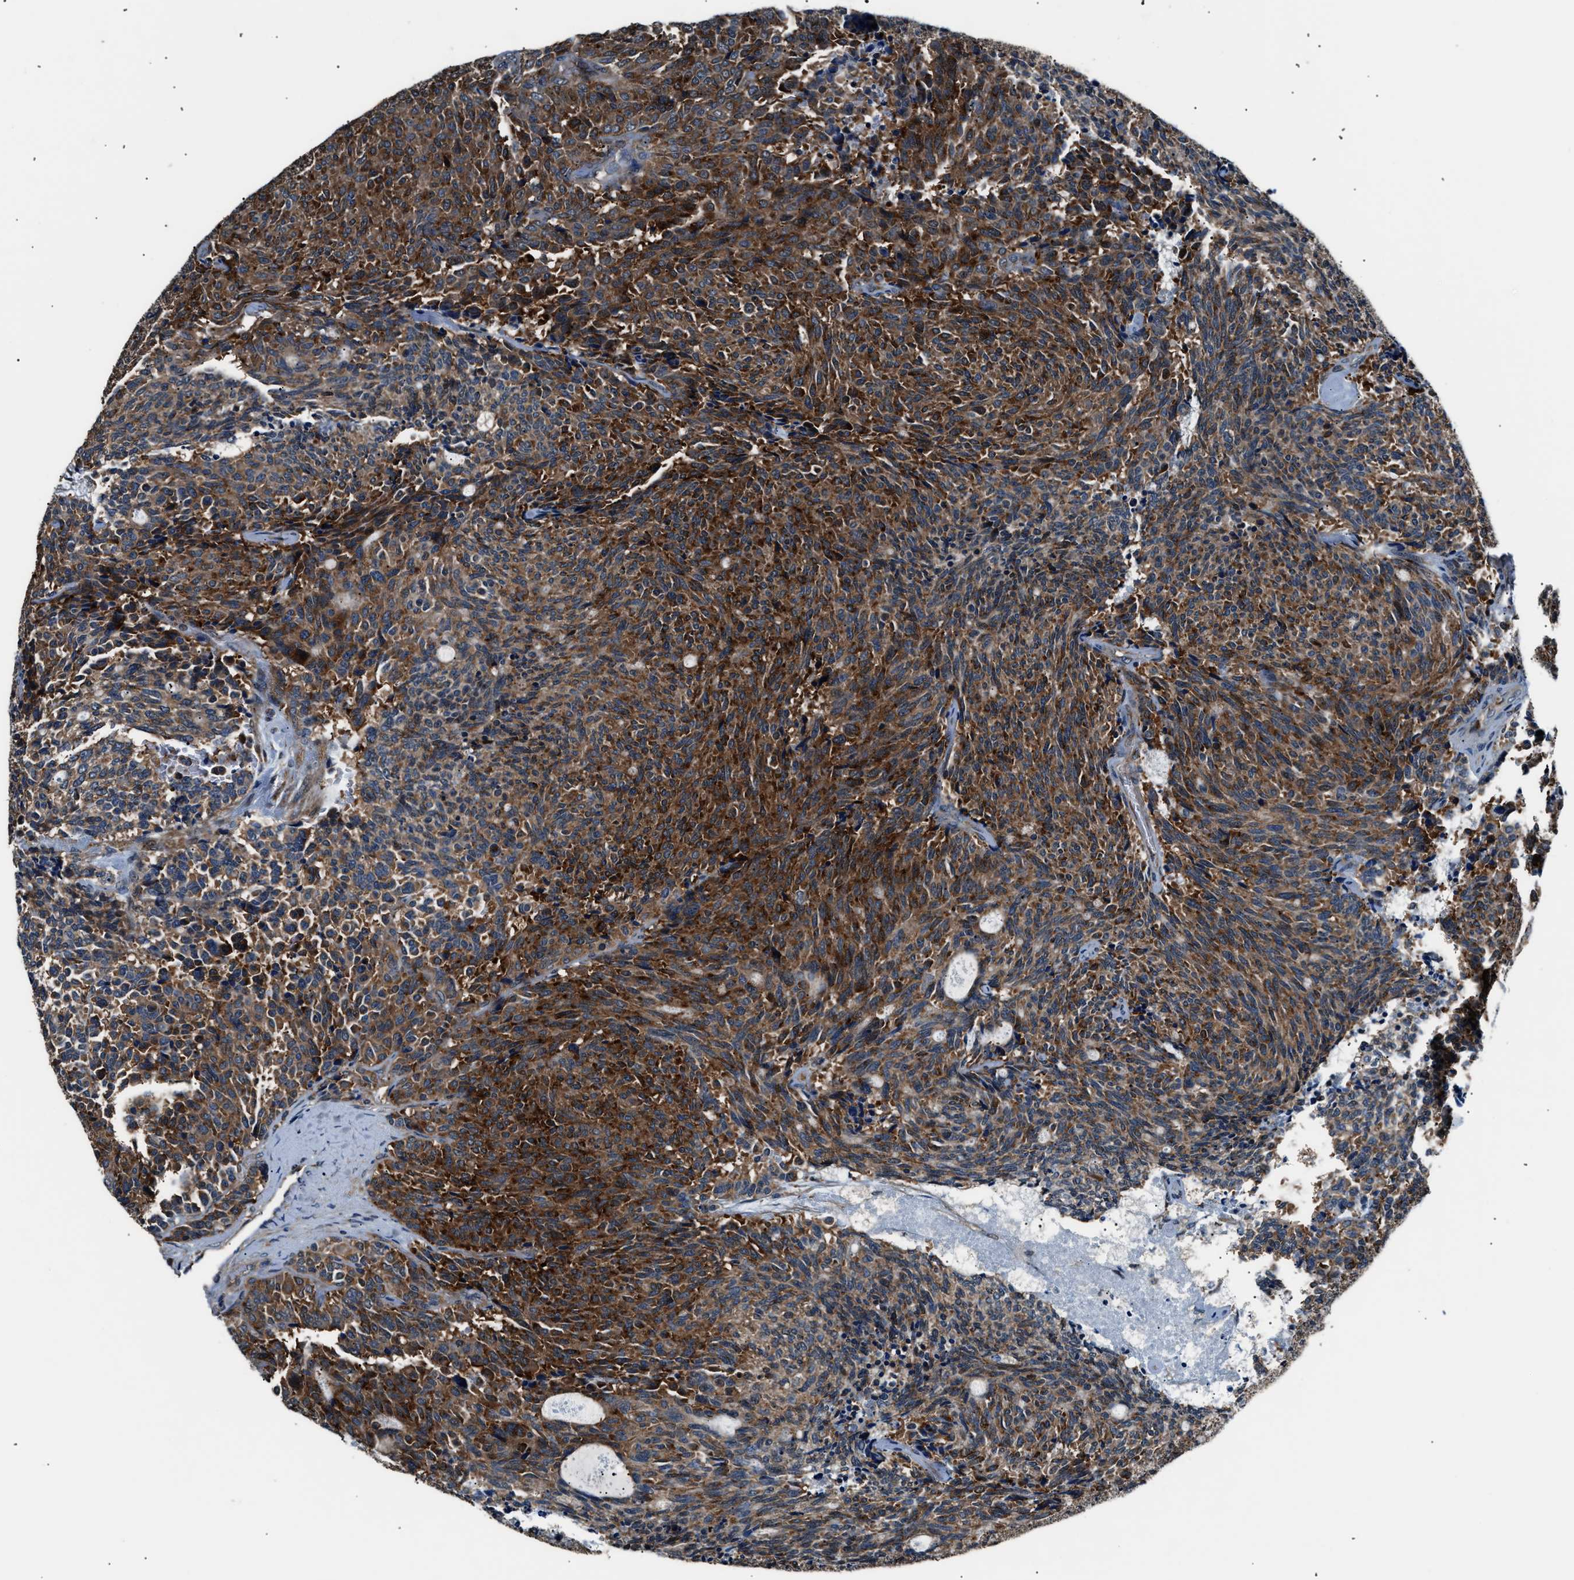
{"staining": {"intensity": "strong", "quantity": ">75%", "location": "cytoplasmic/membranous"}, "tissue": "carcinoid", "cell_type": "Tumor cells", "image_type": "cancer", "snomed": [{"axis": "morphology", "description": "Carcinoid, malignant, NOS"}, {"axis": "topography", "description": "Pancreas"}], "caption": "Immunohistochemical staining of human malignant carcinoid demonstrates high levels of strong cytoplasmic/membranous expression in about >75% of tumor cells.", "gene": "IMPDH2", "patient": {"sex": "female", "age": 54}}